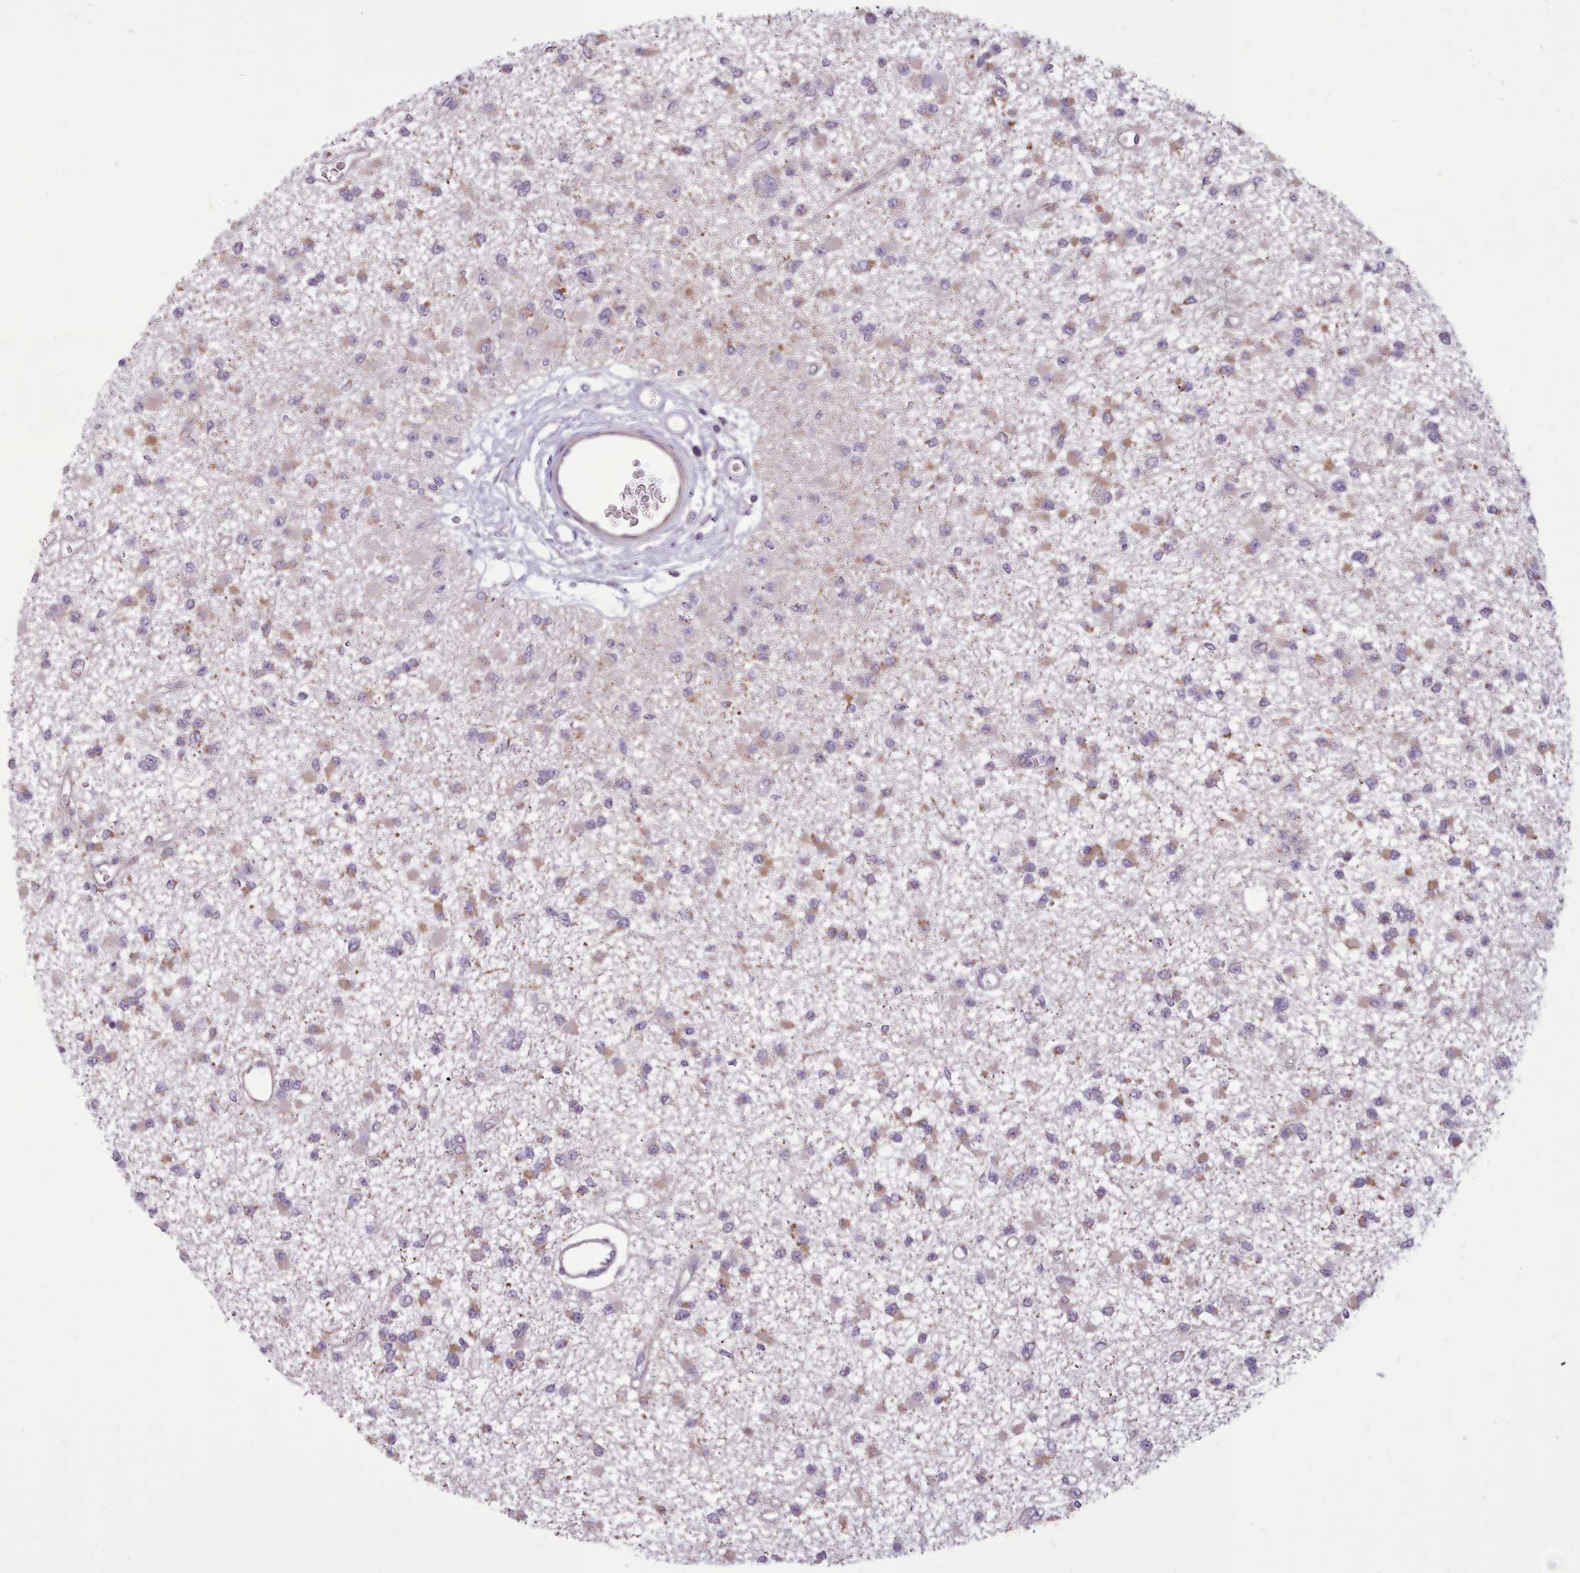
{"staining": {"intensity": "moderate", "quantity": "<25%", "location": "cytoplasmic/membranous"}, "tissue": "glioma", "cell_type": "Tumor cells", "image_type": "cancer", "snomed": [{"axis": "morphology", "description": "Glioma, malignant, Low grade"}, {"axis": "topography", "description": "Brain"}], "caption": "Human malignant low-grade glioma stained with a brown dye exhibits moderate cytoplasmic/membranous positive expression in about <25% of tumor cells.", "gene": "AVL9", "patient": {"sex": "female", "age": 22}}